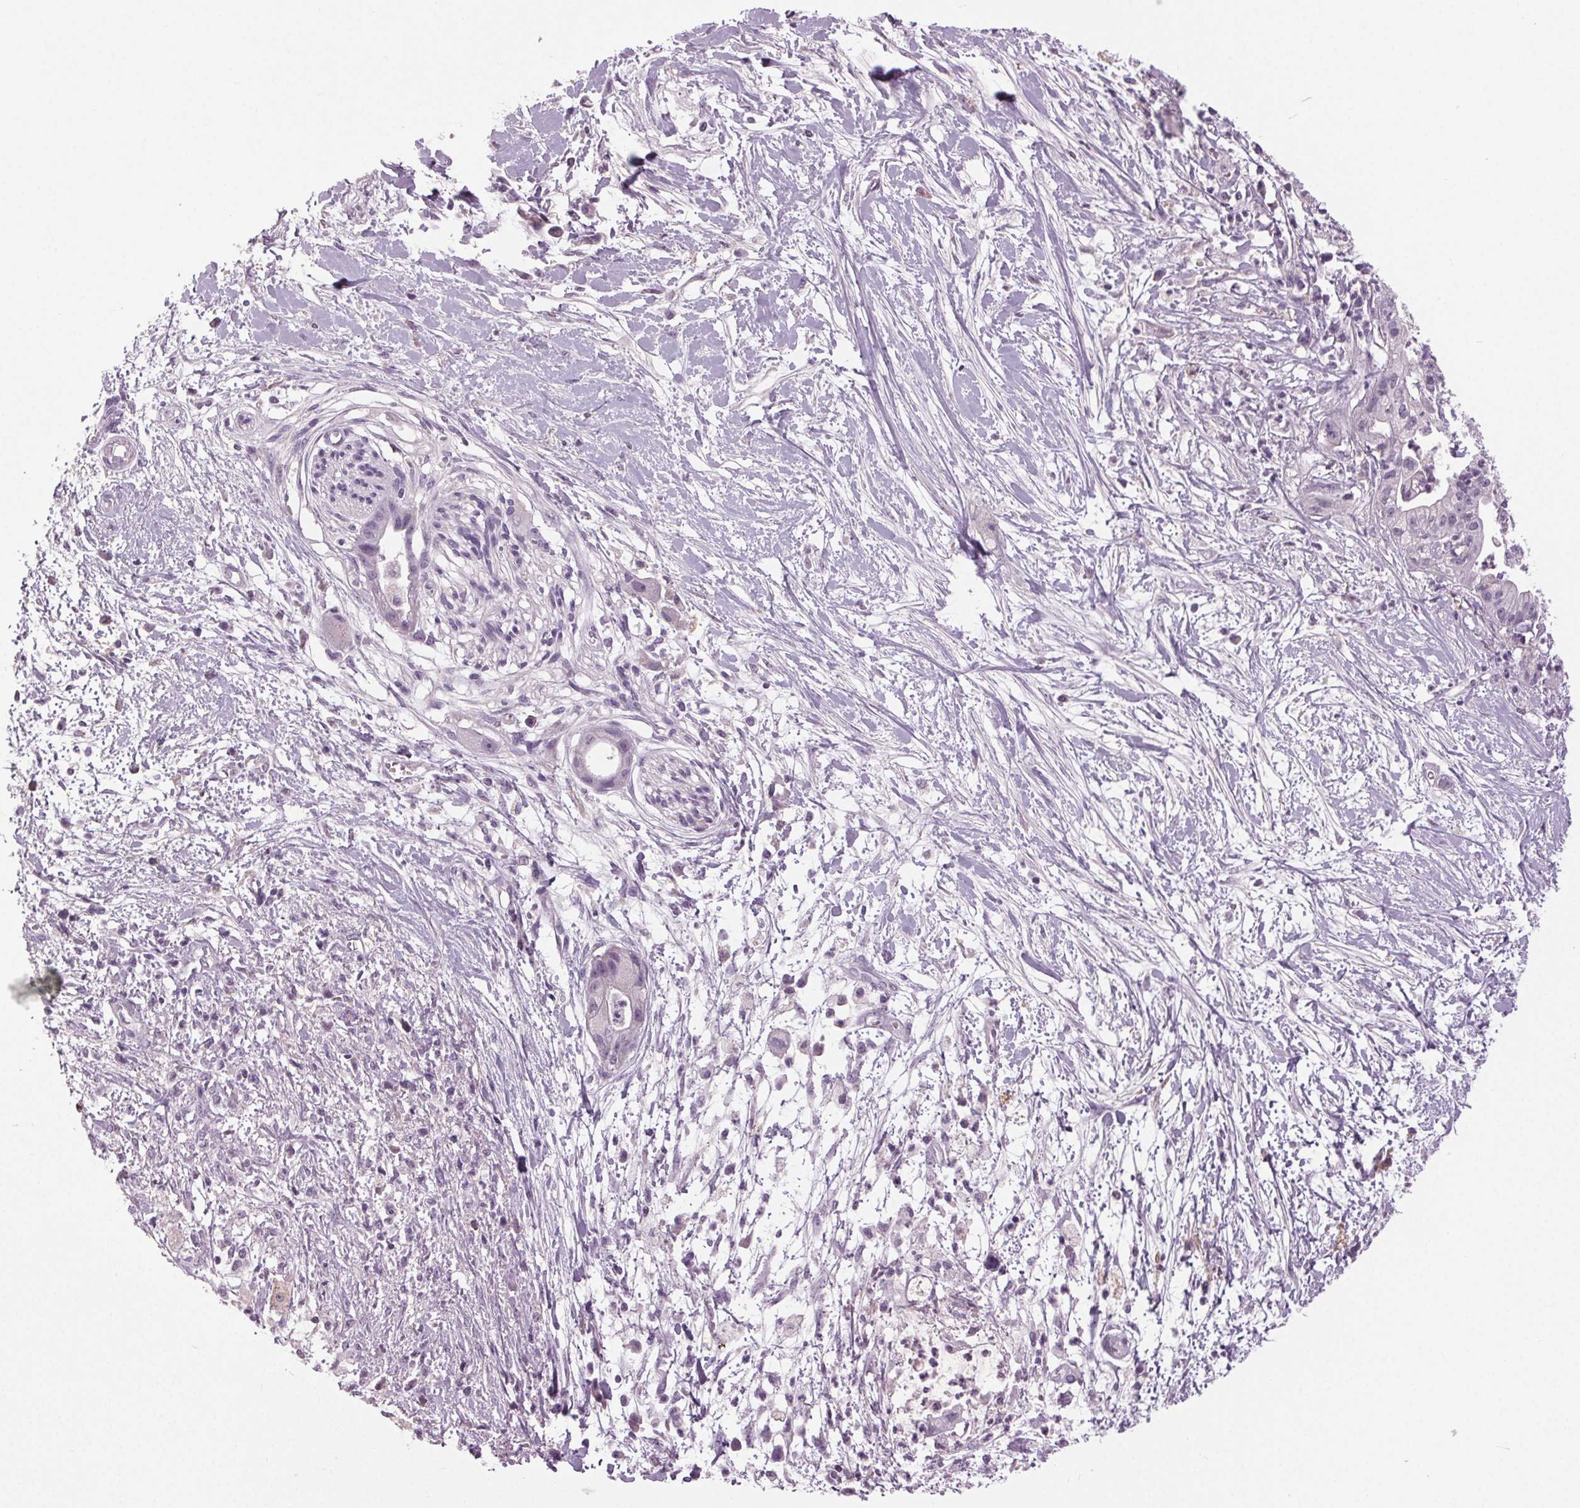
{"staining": {"intensity": "negative", "quantity": "none", "location": "none"}, "tissue": "pancreatic cancer", "cell_type": "Tumor cells", "image_type": "cancer", "snomed": [{"axis": "morphology", "description": "Normal tissue, NOS"}, {"axis": "morphology", "description": "Adenocarcinoma, NOS"}, {"axis": "topography", "description": "Lymph node"}, {"axis": "topography", "description": "Pancreas"}], "caption": "The photomicrograph displays no significant staining in tumor cells of pancreatic adenocarcinoma. Nuclei are stained in blue.", "gene": "DNAH12", "patient": {"sex": "female", "age": 58}}